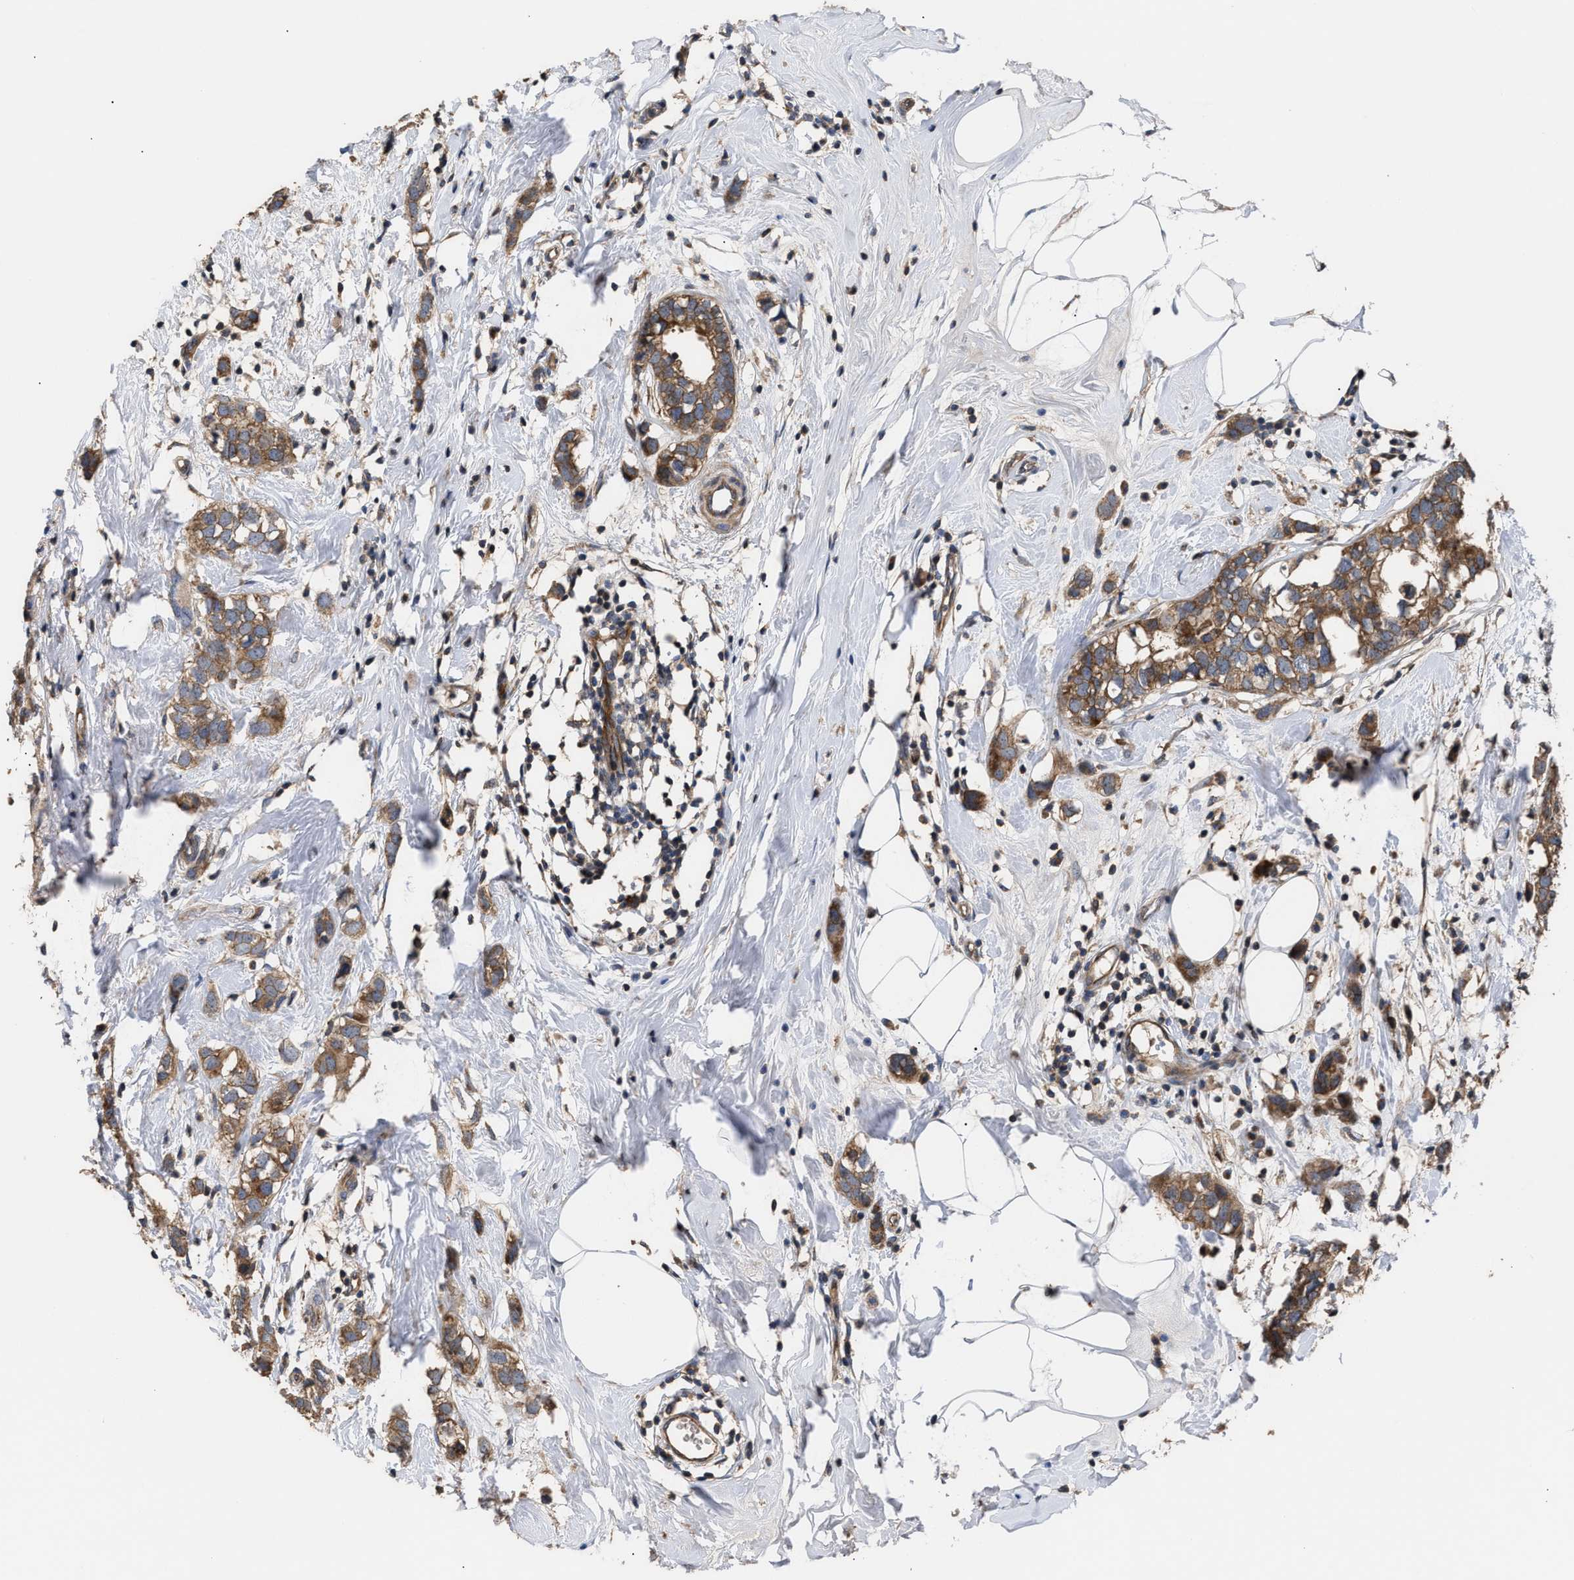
{"staining": {"intensity": "moderate", "quantity": ">75%", "location": "cytoplasmic/membranous"}, "tissue": "breast cancer", "cell_type": "Tumor cells", "image_type": "cancer", "snomed": [{"axis": "morphology", "description": "Normal tissue, NOS"}, {"axis": "morphology", "description": "Duct carcinoma"}, {"axis": "topography", "description": "Breast"}], "caption": "An immunohistochemistry (IHC) micrograph of neoplastic tissue is shown. Protein staining in brown labels moderate cytoplasmic/membranous positivity in intraductal carcinoma (breast) within tumor cells.", "gene": "STAU1", "patient": {"sex": "female", "age": 50}}